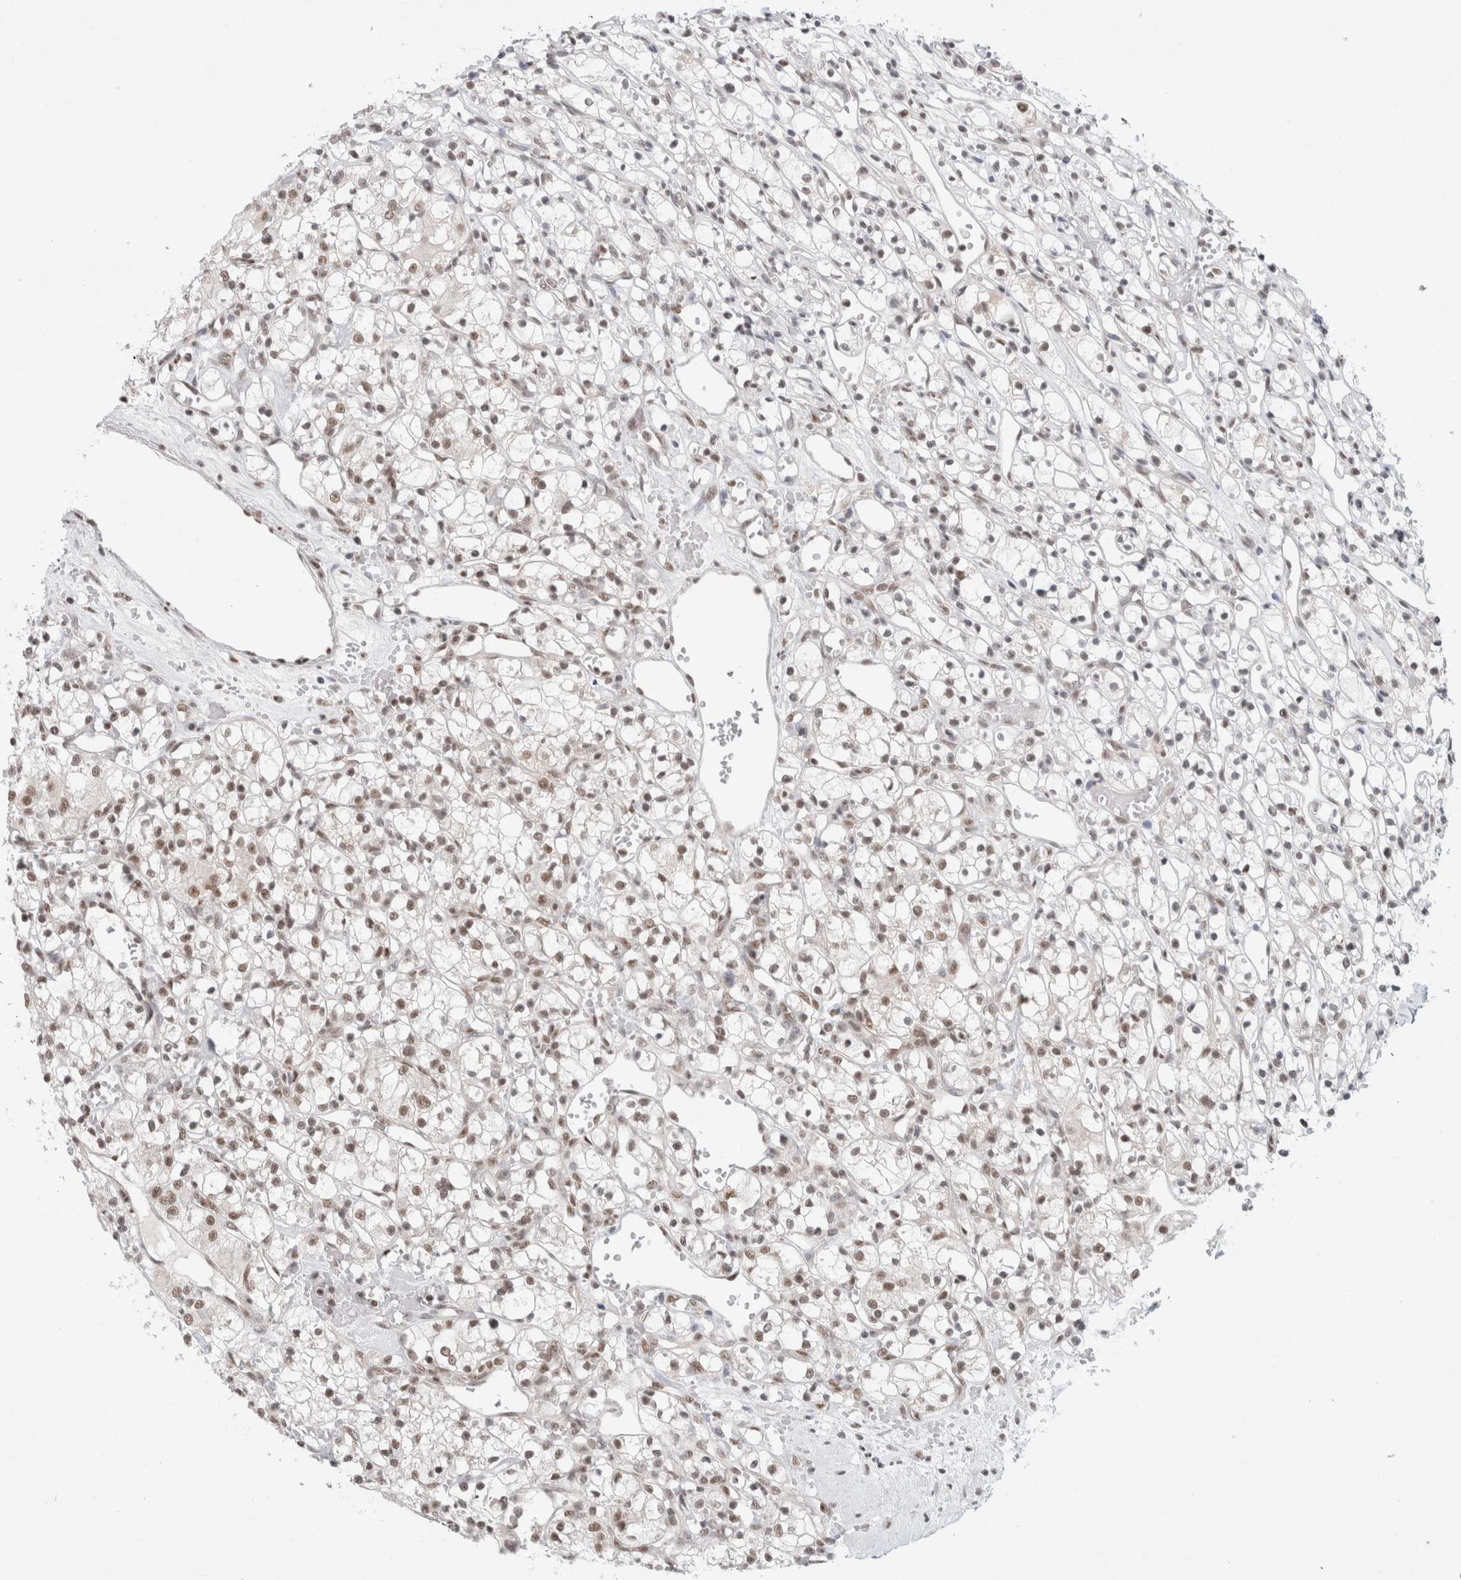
{"staining": {"intensity": "weak", "quantity": ">75%", "location": "nuclear"}, "tissue": "renal cancer", "cell_type": "Tumor cells", "image_type": "cancer", "snomed": [{"axis": "morphology", "description": "Adenocarcinoma, NOS"}, {"axis": "topography", "description": "Kidney"}], "caption": "DAB immunohistochemical staining of human renal cancer reveals weak nuclear protein expression in about >75% of tumor cells.", "gene": "TRMT12", "patient": {"sex": "female", "age": 59}}